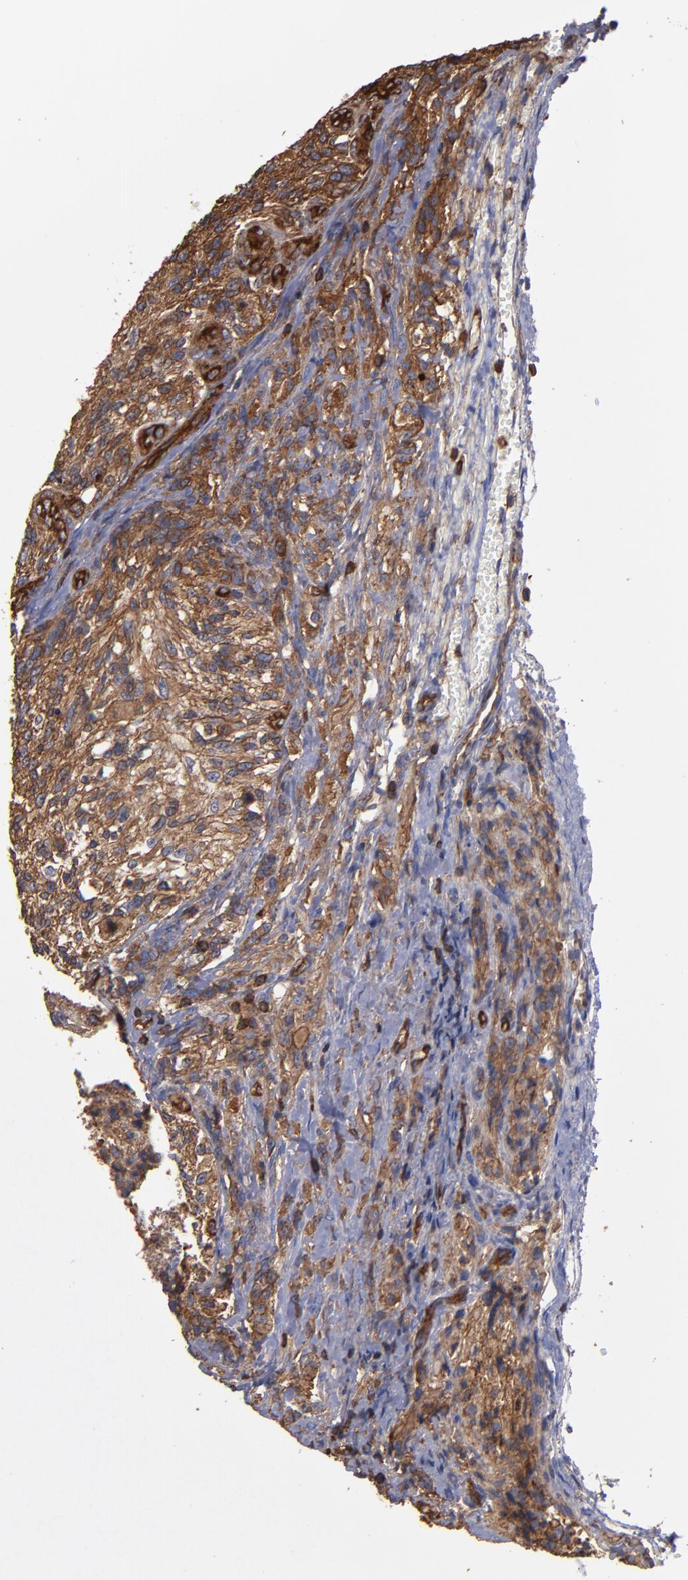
{"staining": {"intensity": "moderate", "quantity": ">75%", "location": "cytoplasmic/membranous"}, "tissue": "glioma", "cell_type": "Tumor cells", "image_type": "cancer", "snomed": [{"axis": "morphology", "description": "Normal tissue, NOS"}, {"axis": "morphology", "description": "Glioma, malignant, High grade"}, {"axis": "topography", "description": "Cerebral cortex"}], "caption": "Brown immunohistochemical staining in glioma demonstrates moderate cytoplasmic/membranous expression in approximately >75% of tumor cells. (brown staining indicates protein expression, while blue staining denotes nuclei).", "gene": "ACTN4", "patient": {"sex": "male", "age": 56}}